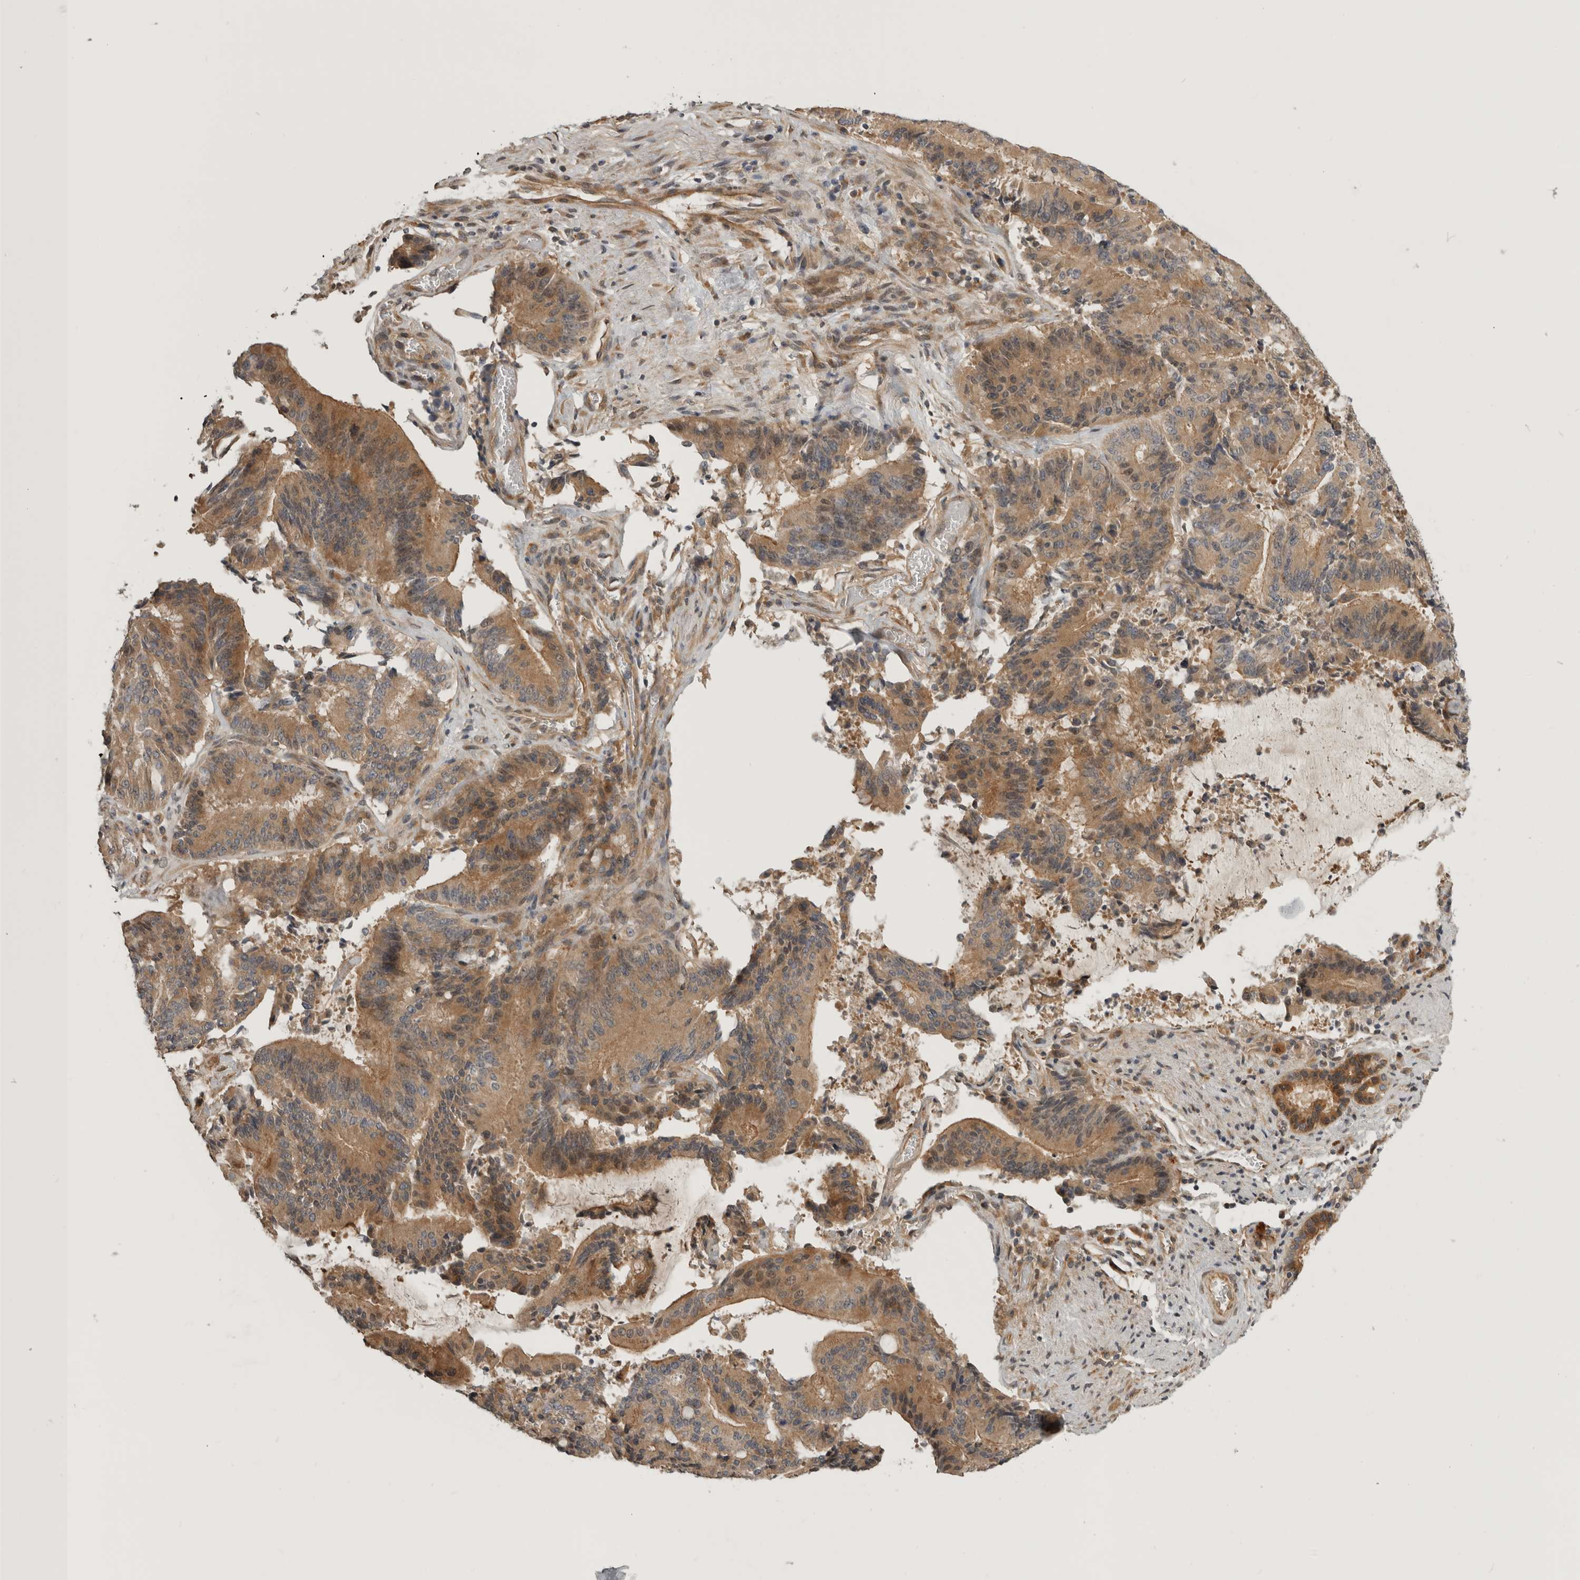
{"staining": {"intensity": "moderate", "quantity": ">75%", "location": "cytoplasmic/membranous"}, "tissue": "liver cancer", "cell_type": "Tumor cells", "image_type": "cancer", "snomed": [{"axis": "morphology", "description": "Normal tissue, NOS"}, {"axis": "morphology", "description": "Cholangiocarcinoma"}, {"axis": "topography", "description": "Liver"}, {"axis": "topography", "description": "Peripheral nerve tissue"}], "caption": "Immunohistochemical staining of liver cholangiocarcinoma demonstrates moderate cytoplasmic/membranous protein expression in about >75% of tumor cells.", "gene": "CUEDC1", "patient": {"sex": "female", "age": 73}}